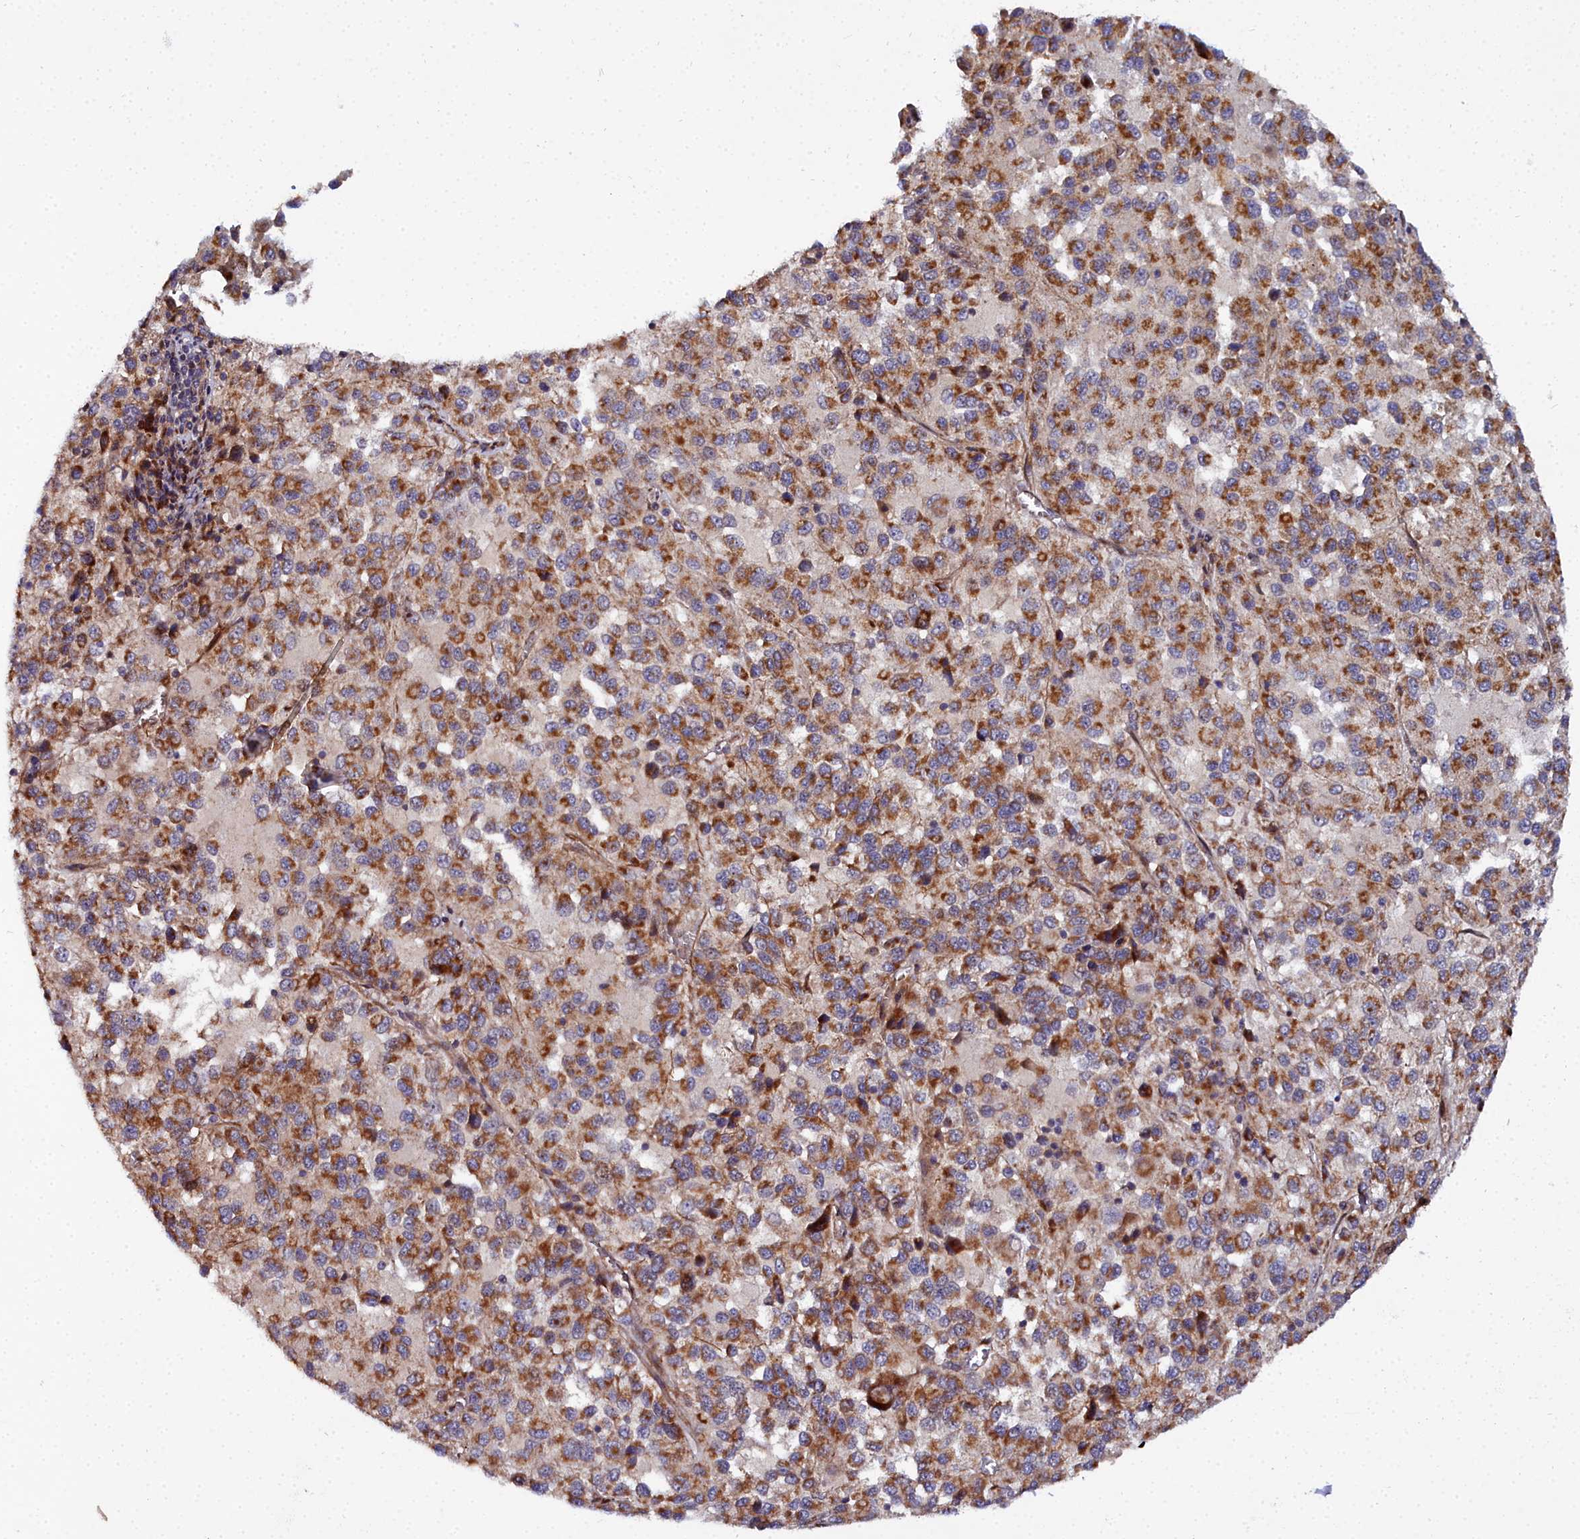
{"staining": {"intensity": "strong", "quantity": ">75%", "location": "cytoplasmic/membranous"}, "tissue": "melanoma", "cell_type": "Tumor cells", "image_type": "cancer", "snomed": [{"axis": "morphology", "description": "Malignant melanoma, Metastatic site"}, {"axis": "topography", "description": "Lung"}], "caption": "DAB (3,3'-diaminobenzidine) immunohistochemical staining of human malignant melanoma (metastatic site) displays strong cytoplasmic/membranous protein expression in approximately >75% of tumor cells. Using DAB (brown) and hematoxylin (blue) stains, captured at high magnification using brightfield microscopy.", "gene": "MRPS11", "patient": {"sex": "male", "age": 64}}